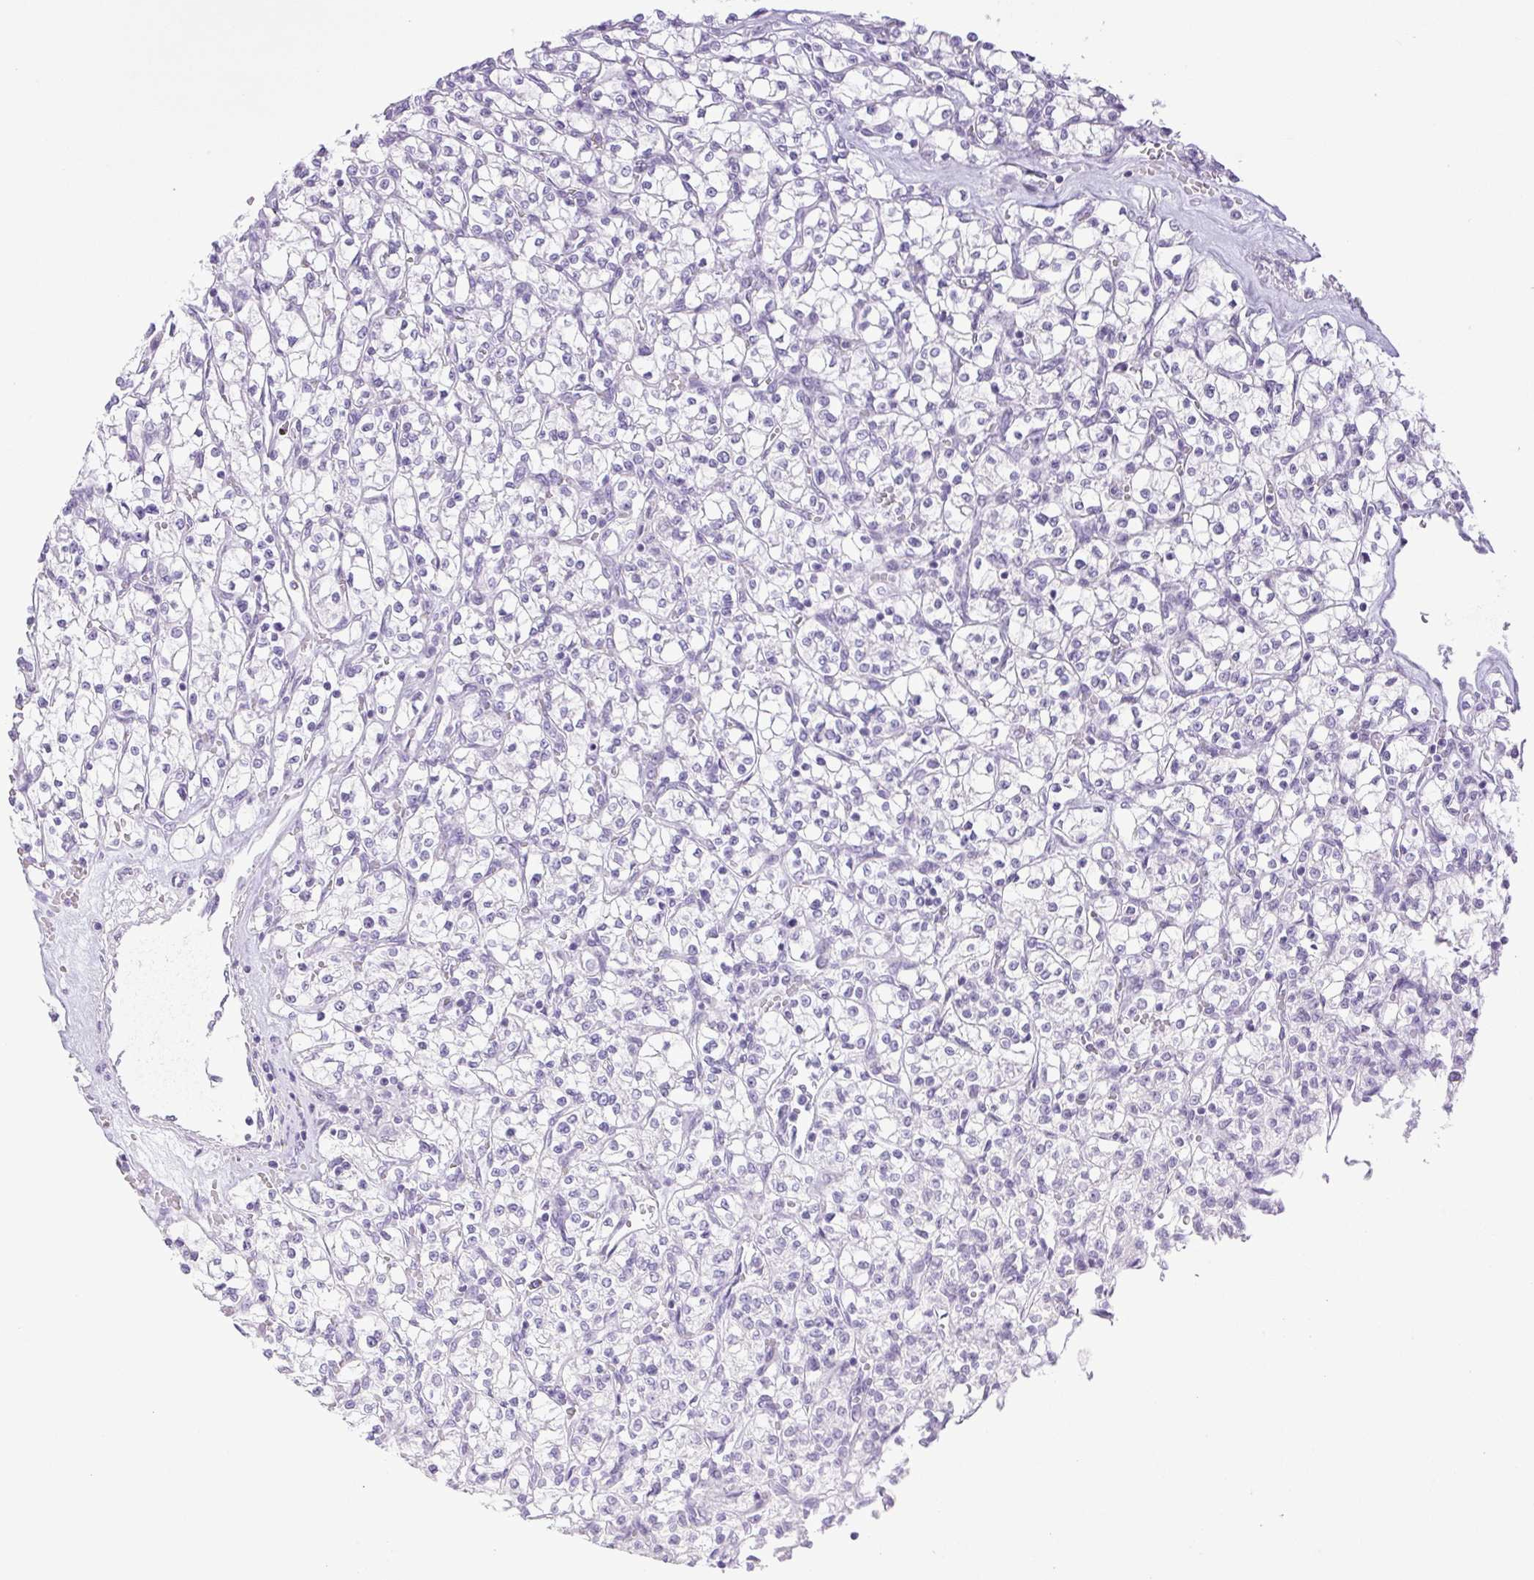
{"staining": {"intensity": "negative", "quantity": "none", "location": "none"}, "tissue": "renal cancer", "cell_type": "Tumor cells", "image_type": "cancer", "snomed": [{"axis": "morphology", "description": "Adenocarcinoma, NOS"}, {"axis": "topography", "description": "Kidney"}], "caption": "A histopathology image of human adenocarcinoma (renal) is negative for staining in tumor cells. (DAB IHC visualized using brightfield microscopy, high magnification).", "gene": "HLA-G", "patient": {"sex": "female", "age": 64}}